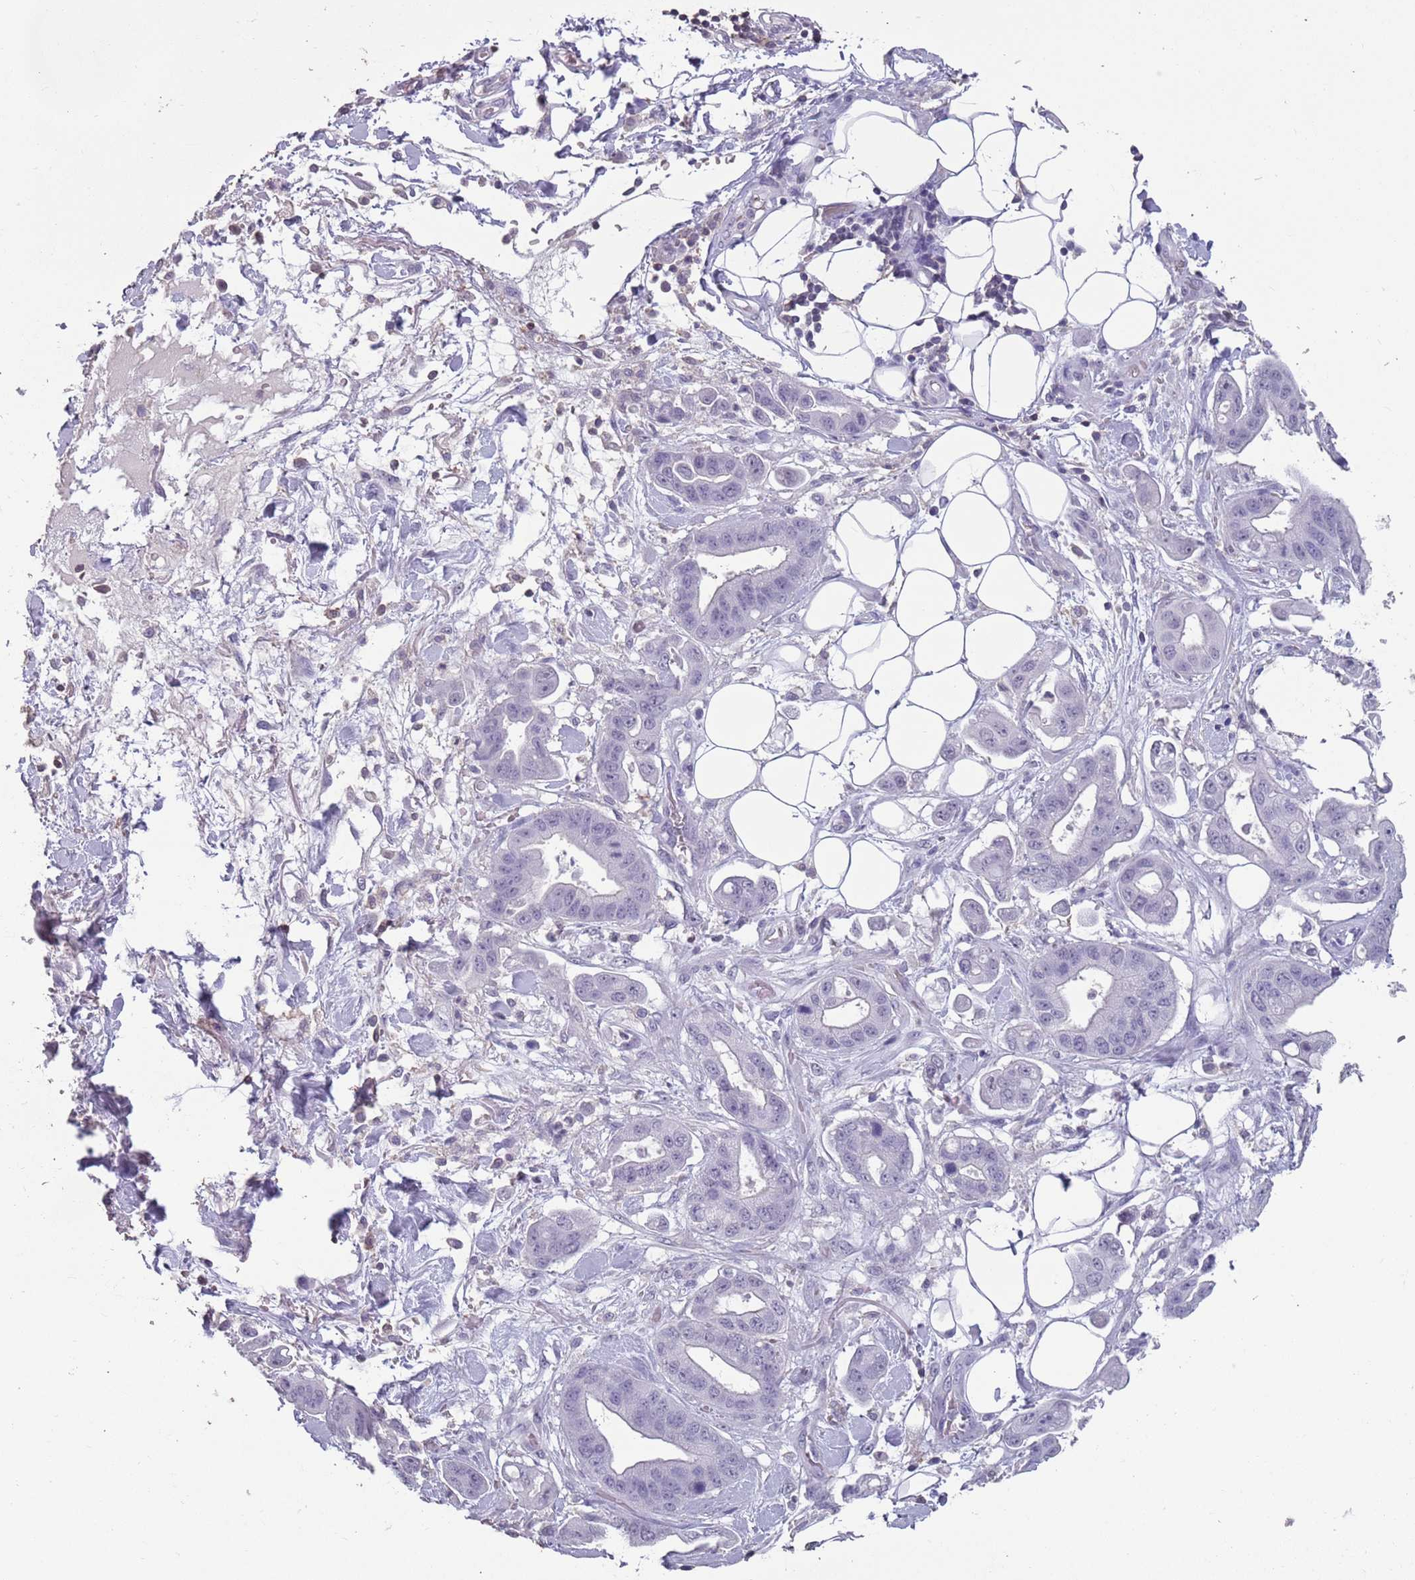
{"staining": {"intensity": "negative", "quantity": "none", "location": "none"}, "tissue": "stomach cancer", "cell_type": "Tumor cells", "image_type": "cancer", "snomed": [{"axis": "morphology", "description": "Adenocarcinoma, NOS"}, {"axis": "topography", "description": "Stomach"}], "caption": "This histopathology image is of stomach adenocarcinoma stained with IHC to label a protein in brown with the nuclei are counter-stained blue. There is no positivity in tumor cells.", "gene": "SUN5", "patient": {"sex": "male", "age": 62}}